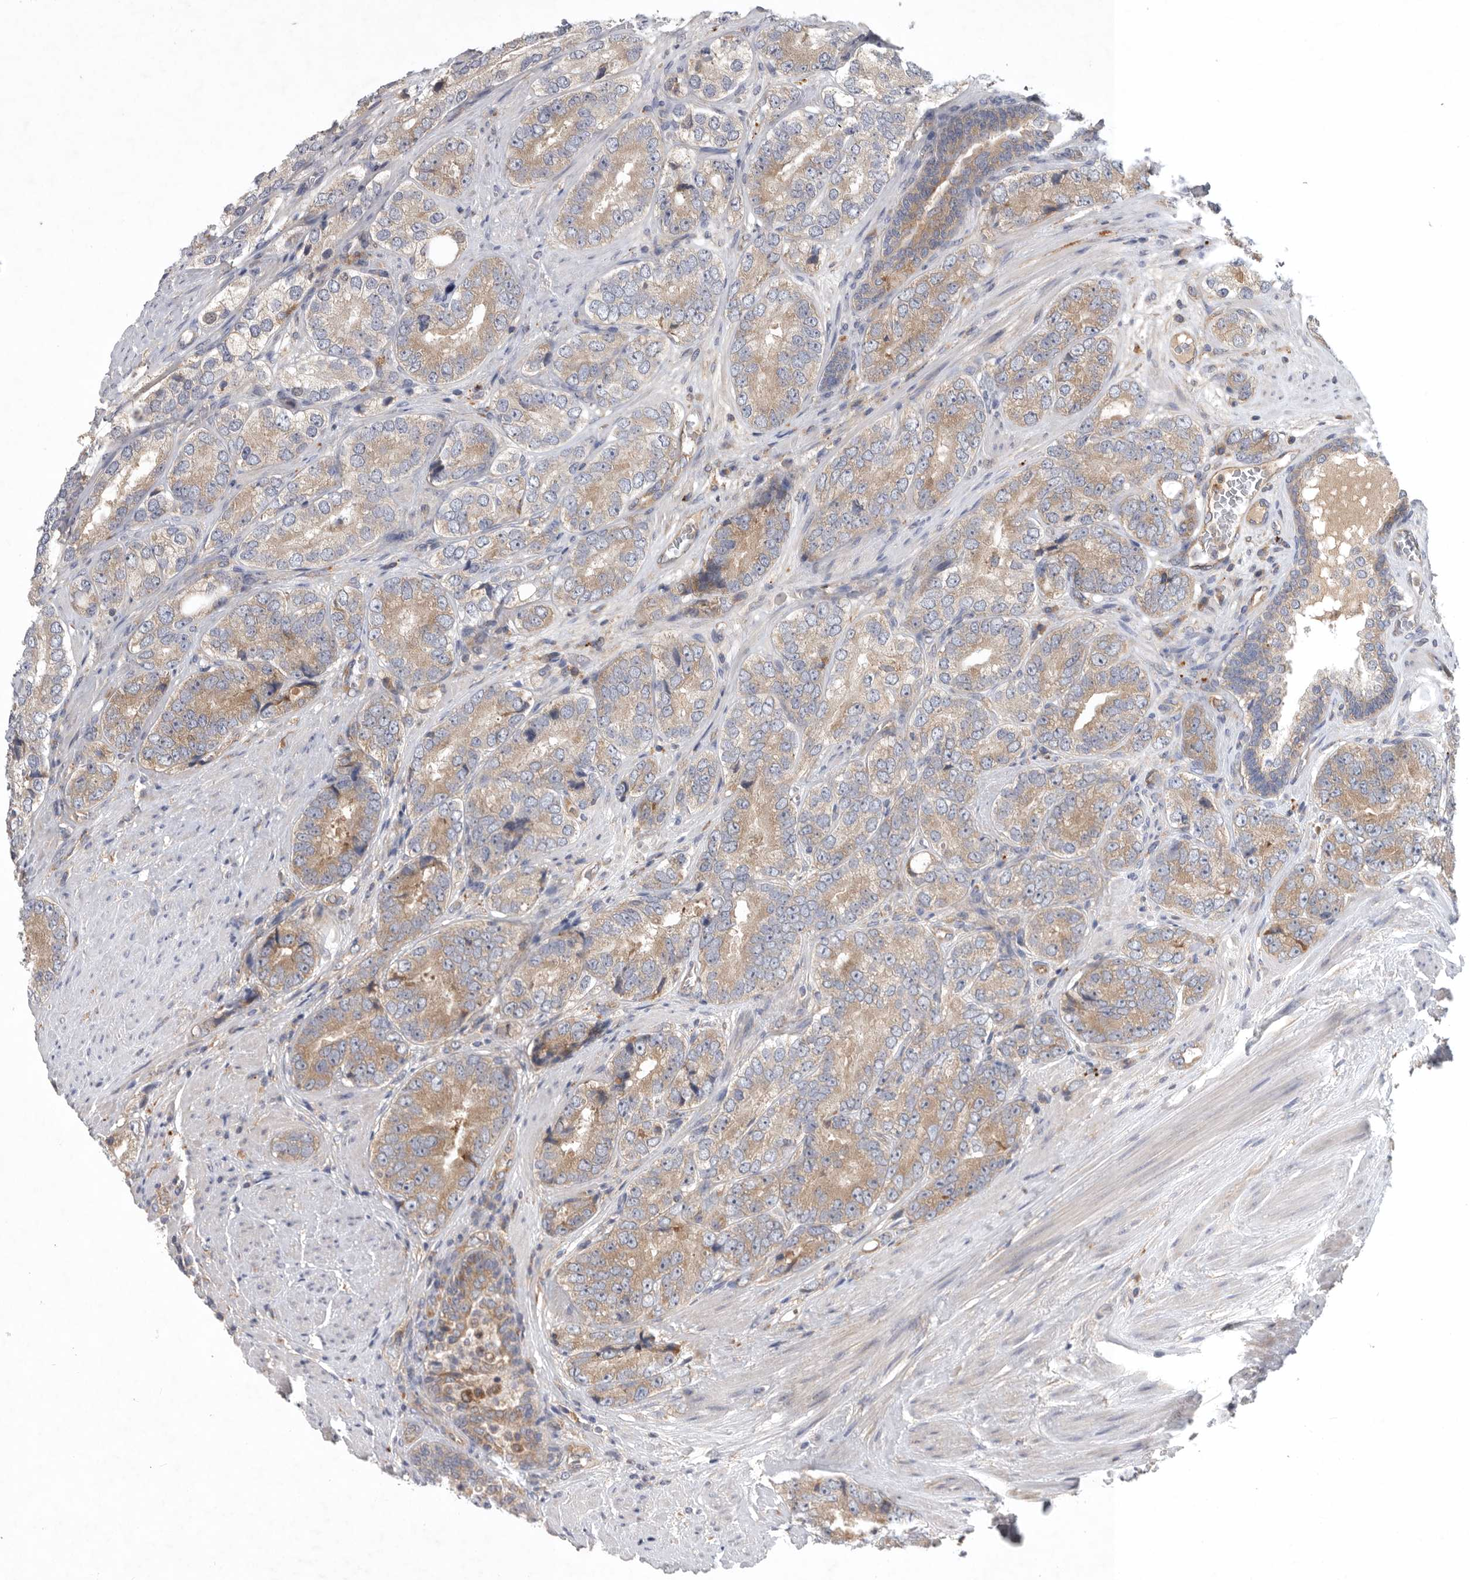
{"staining": {"intensity": "weak", "quantity": ">75%", "location": "cytoplasmic/membranous"}, "tissue": "prostate cancer", "cell_type": "Tumor cells", "image_type": "cancer", "snomed": [{"axis": "morphology", "description": "Adenocarcinoma, High grade"}, {"axis": "topography", "description": "Prostate"}], "caption": "This is a histology image of immunohistochemistry (IHC) staining of prostate high-grade adenocarcinoma, which shows weak expression in the cytoplasmic/membranous of tumor cells.", "gene": "C1orf109", "patient": {"sex": "male", "age": 56}}